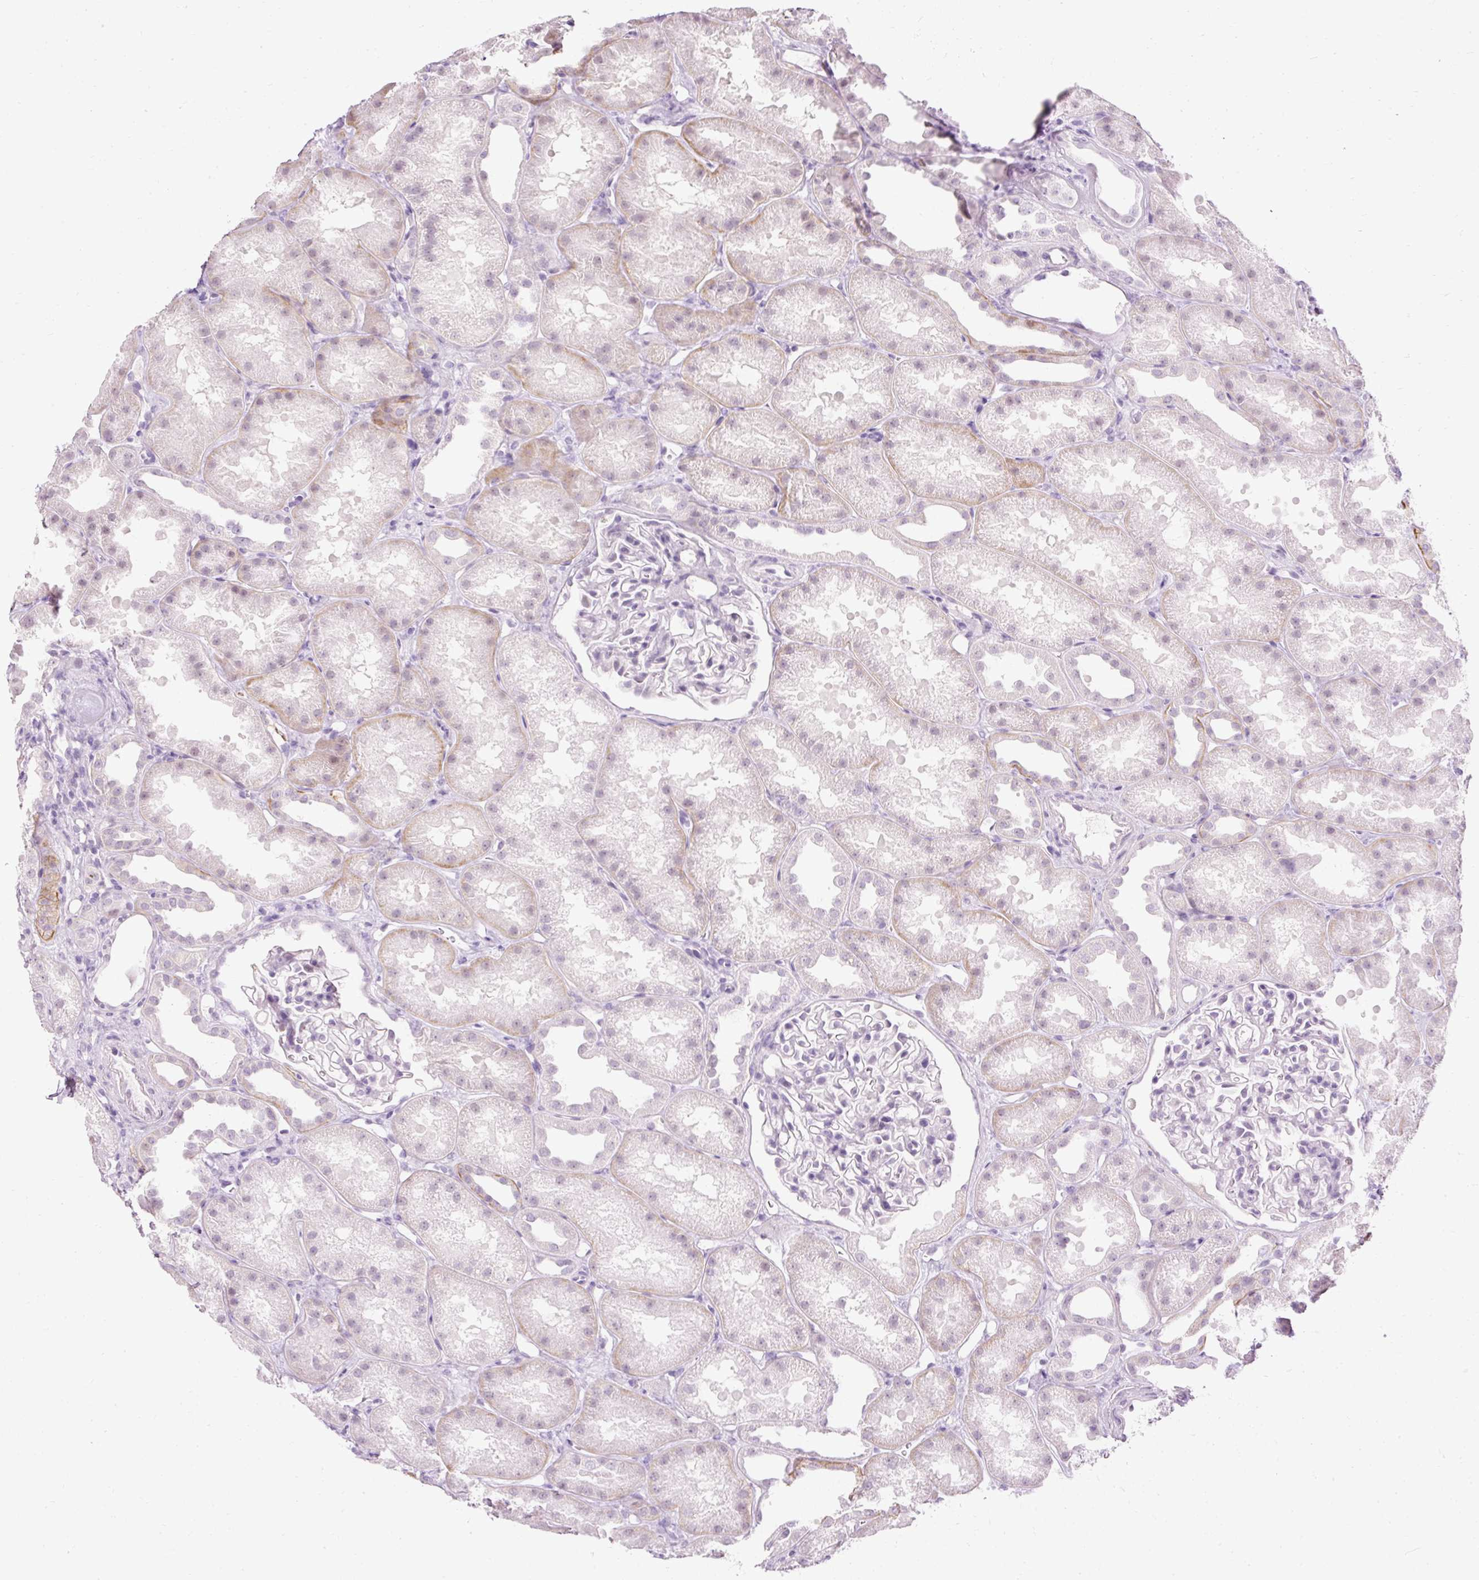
{"staining": {"intensity": "negative", "quantity": "none", "location": "none"}, "tissue": "kidney", "cell_type": "Cells in glomeruli", "image_type": "normal", "snomed": [{"axis": "morphology", "description": "Normal tissue, NOS"}, {"axis": "topography", "description": "Kidney"}], "caption": "An image of kidney stained for a protein displays no brown staining in cells in glomeruli. (DAB IHC, high magnification).", "gene": "PDE6B", "patient": {"sex": "male", "age": 61}}